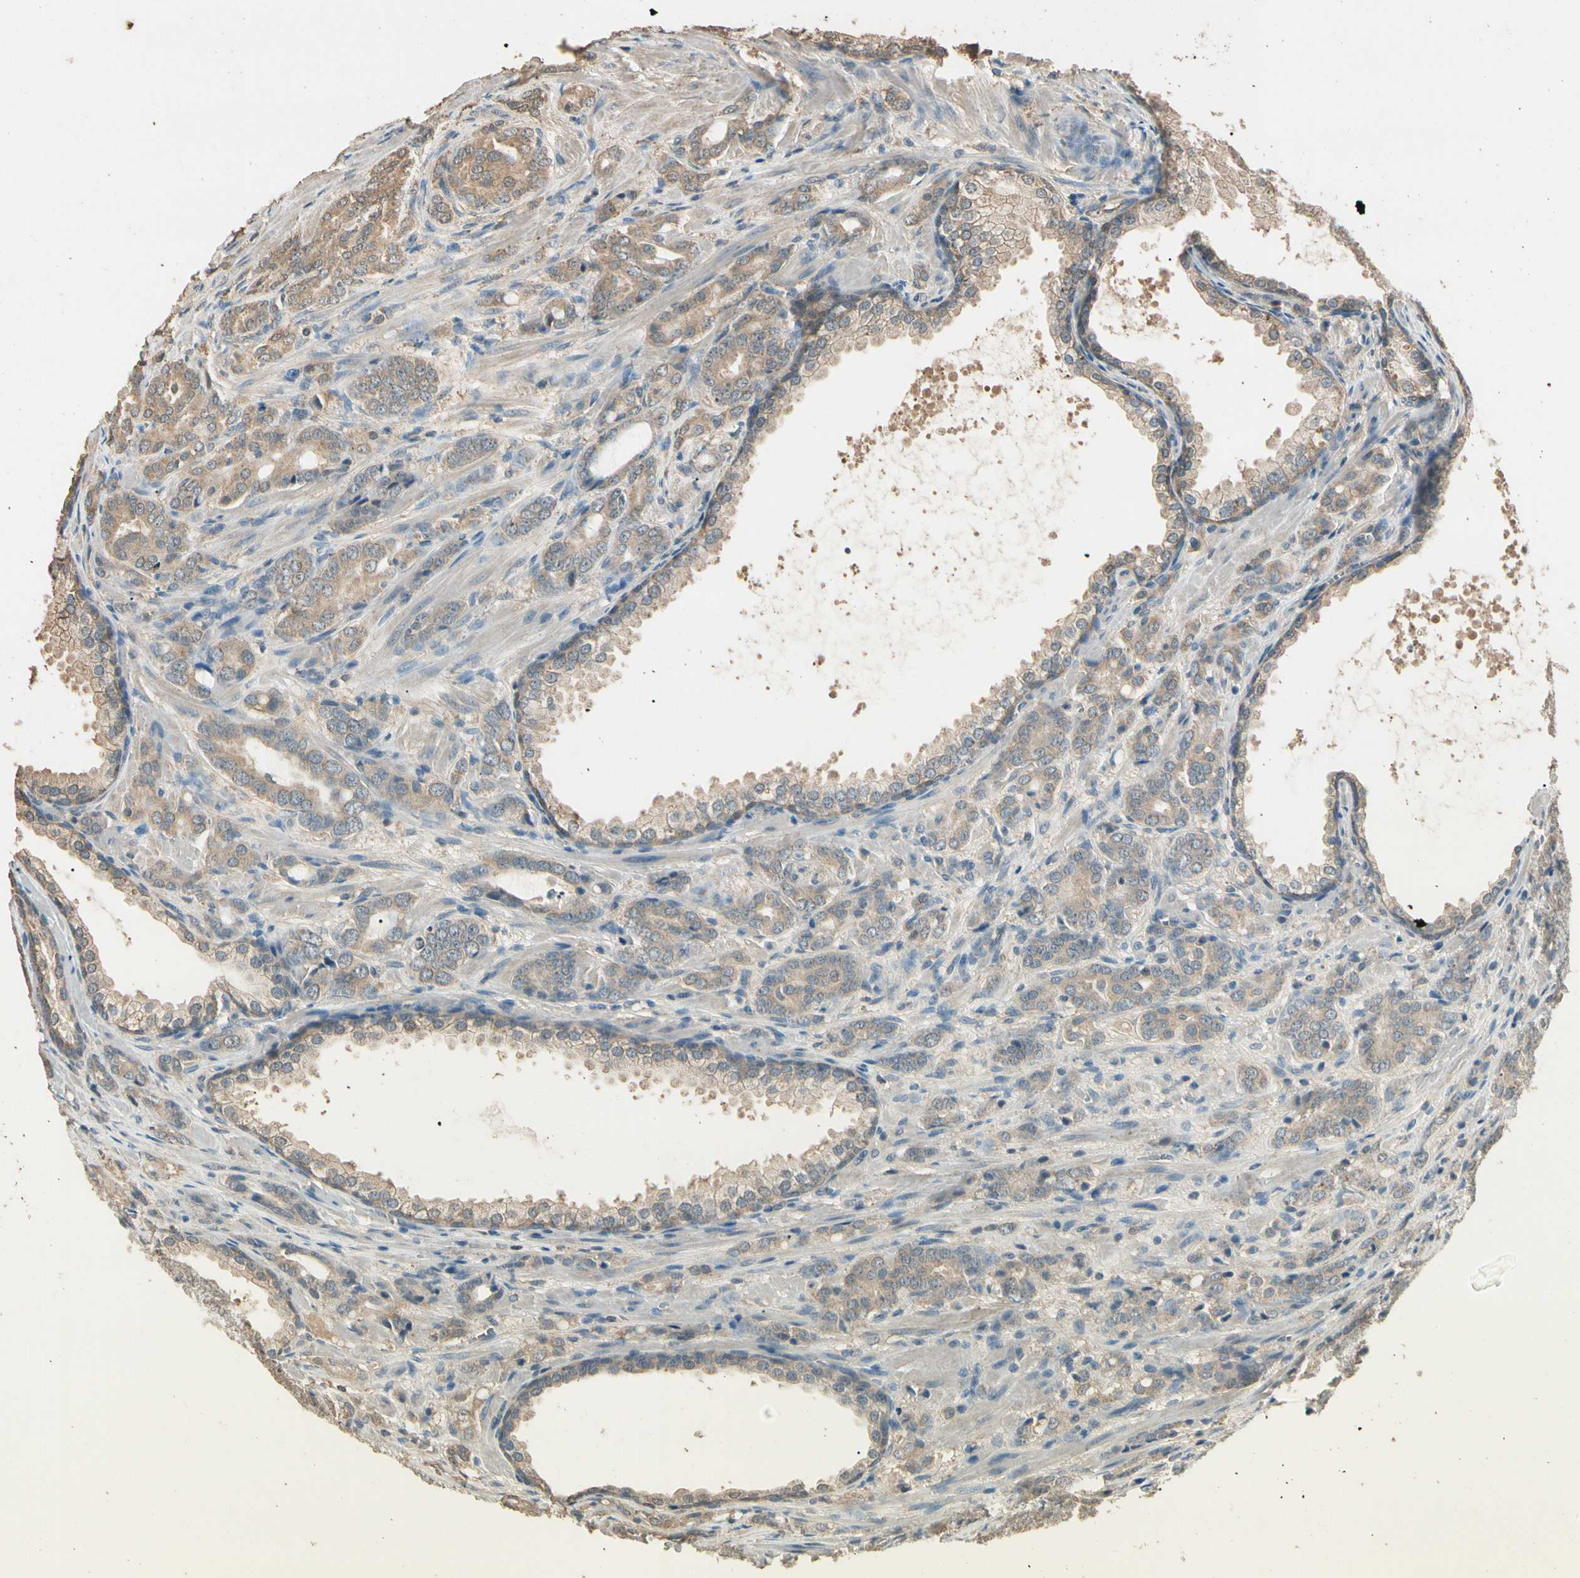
{"staining": {"intensity": "weak", "quantity": ">75%", "location": "cytoplasmic/membranous"}, "tissue": "prostate cancer", "cell_type": "Tumor cells", "image_type": "cancer", "snomed": [{"axis": "morphology", "description": "Adenocarcinoma, High grade"}, {"axis": "topography", "description": "Prostate"}], "caption": "IHC micrograph of human adenocarcinoma (high-grade) (prostate) stained for a protein (brown), which reveals low levels of weak cytoplasmic/membranous expression in approximately >75% of tumor cells.", "gene": "CDH6", "patient": {"sex": "male", "age": 64}}